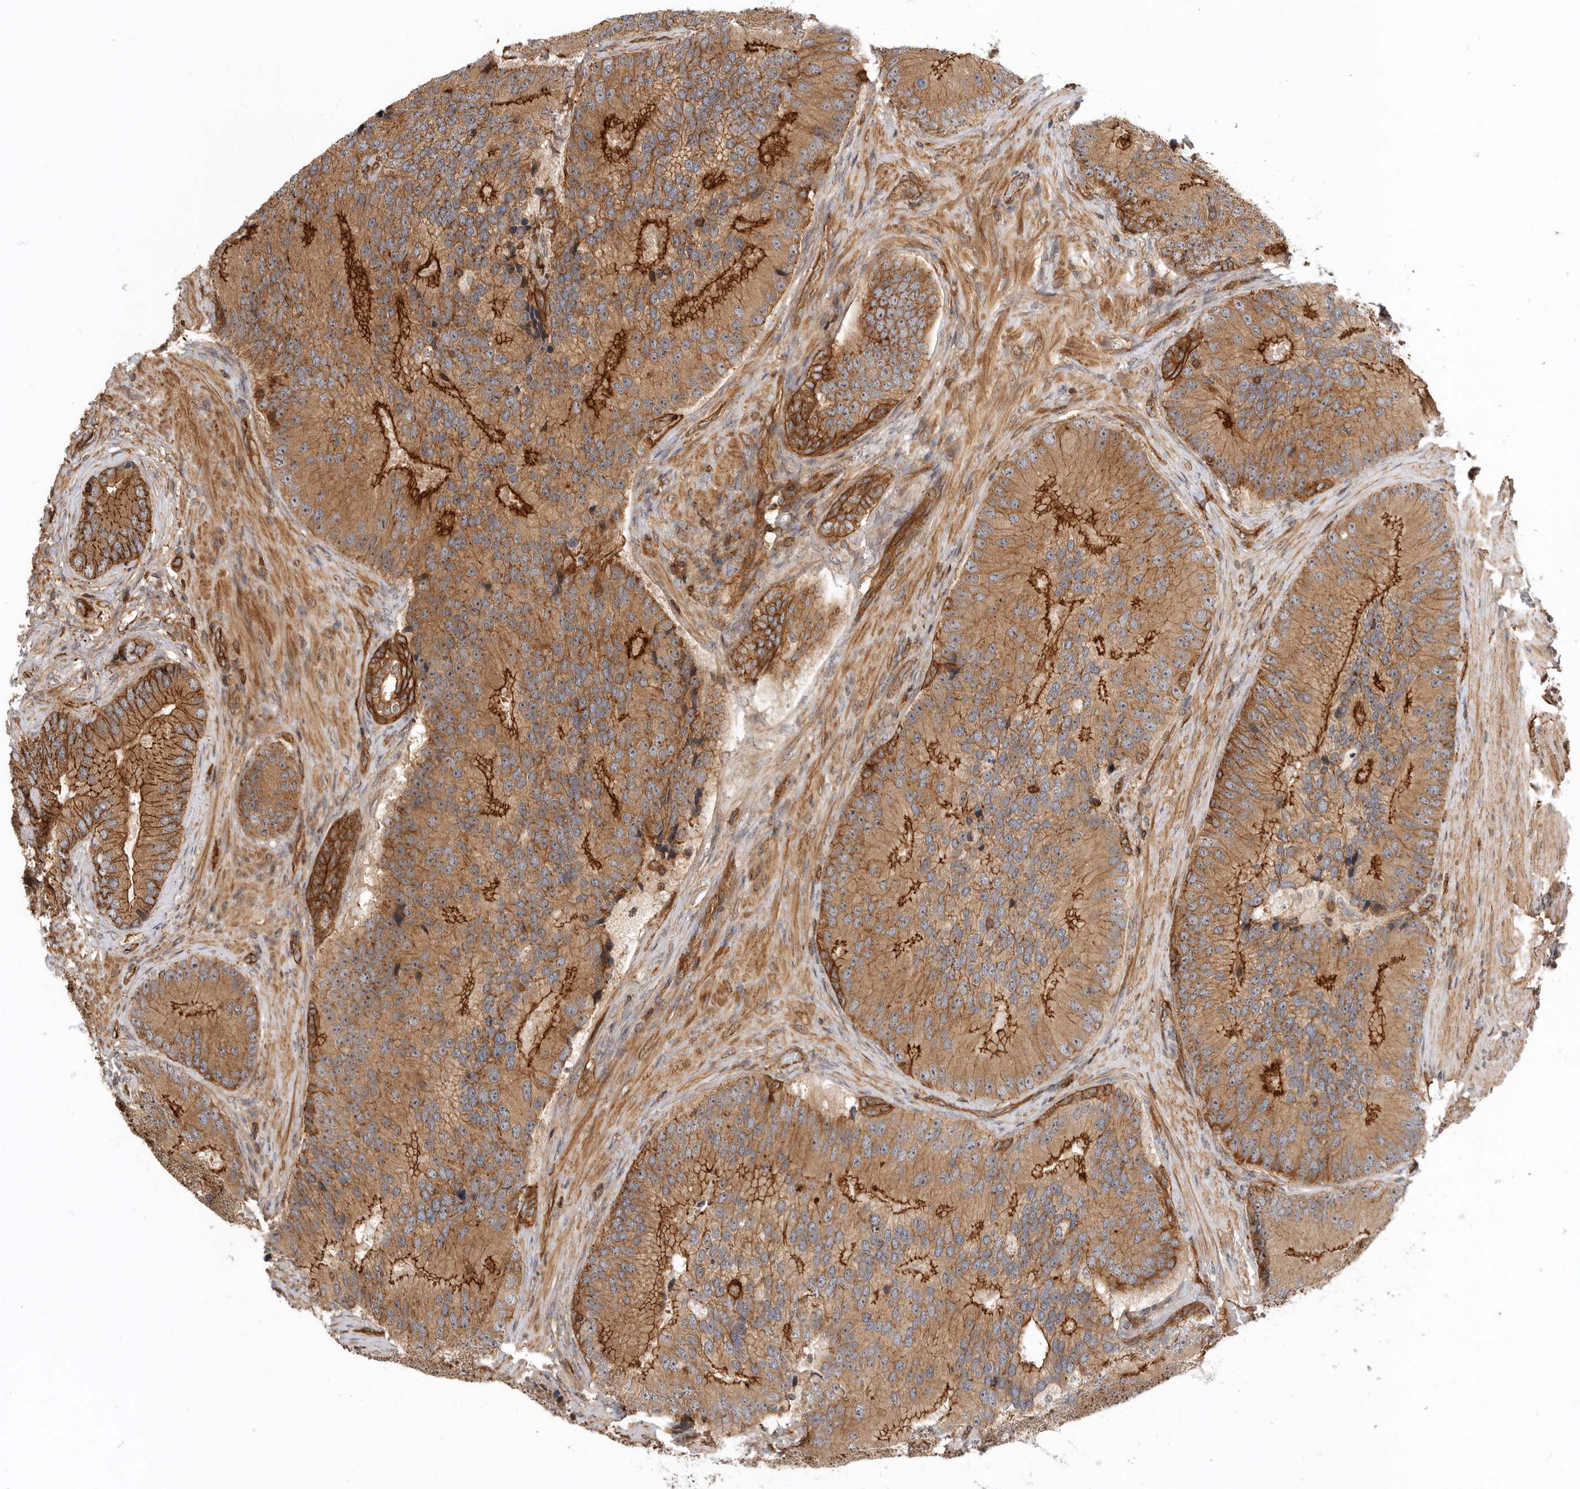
{"staining": {"intensity": "strong", "quantity": ">75%", "location": "cytoplasmic/membranous"}, "tissue": "prostate cancer", "cell_type": "Tumor cells", "image_type": "cancer", "snomed": [{"axis": "morphology", "description": "Adenocarcinoma, High grade"}, {"axis": "topography", "description": "Prostate"}], "caption": "Tumor cells show high levels of strong cytoplasmic/membranous staining in approximately >75% of cells in prostate high-grade adenocarcinoma.", "gene": "GPATCH2", "patient": {"sex": "male", "age": 70}}